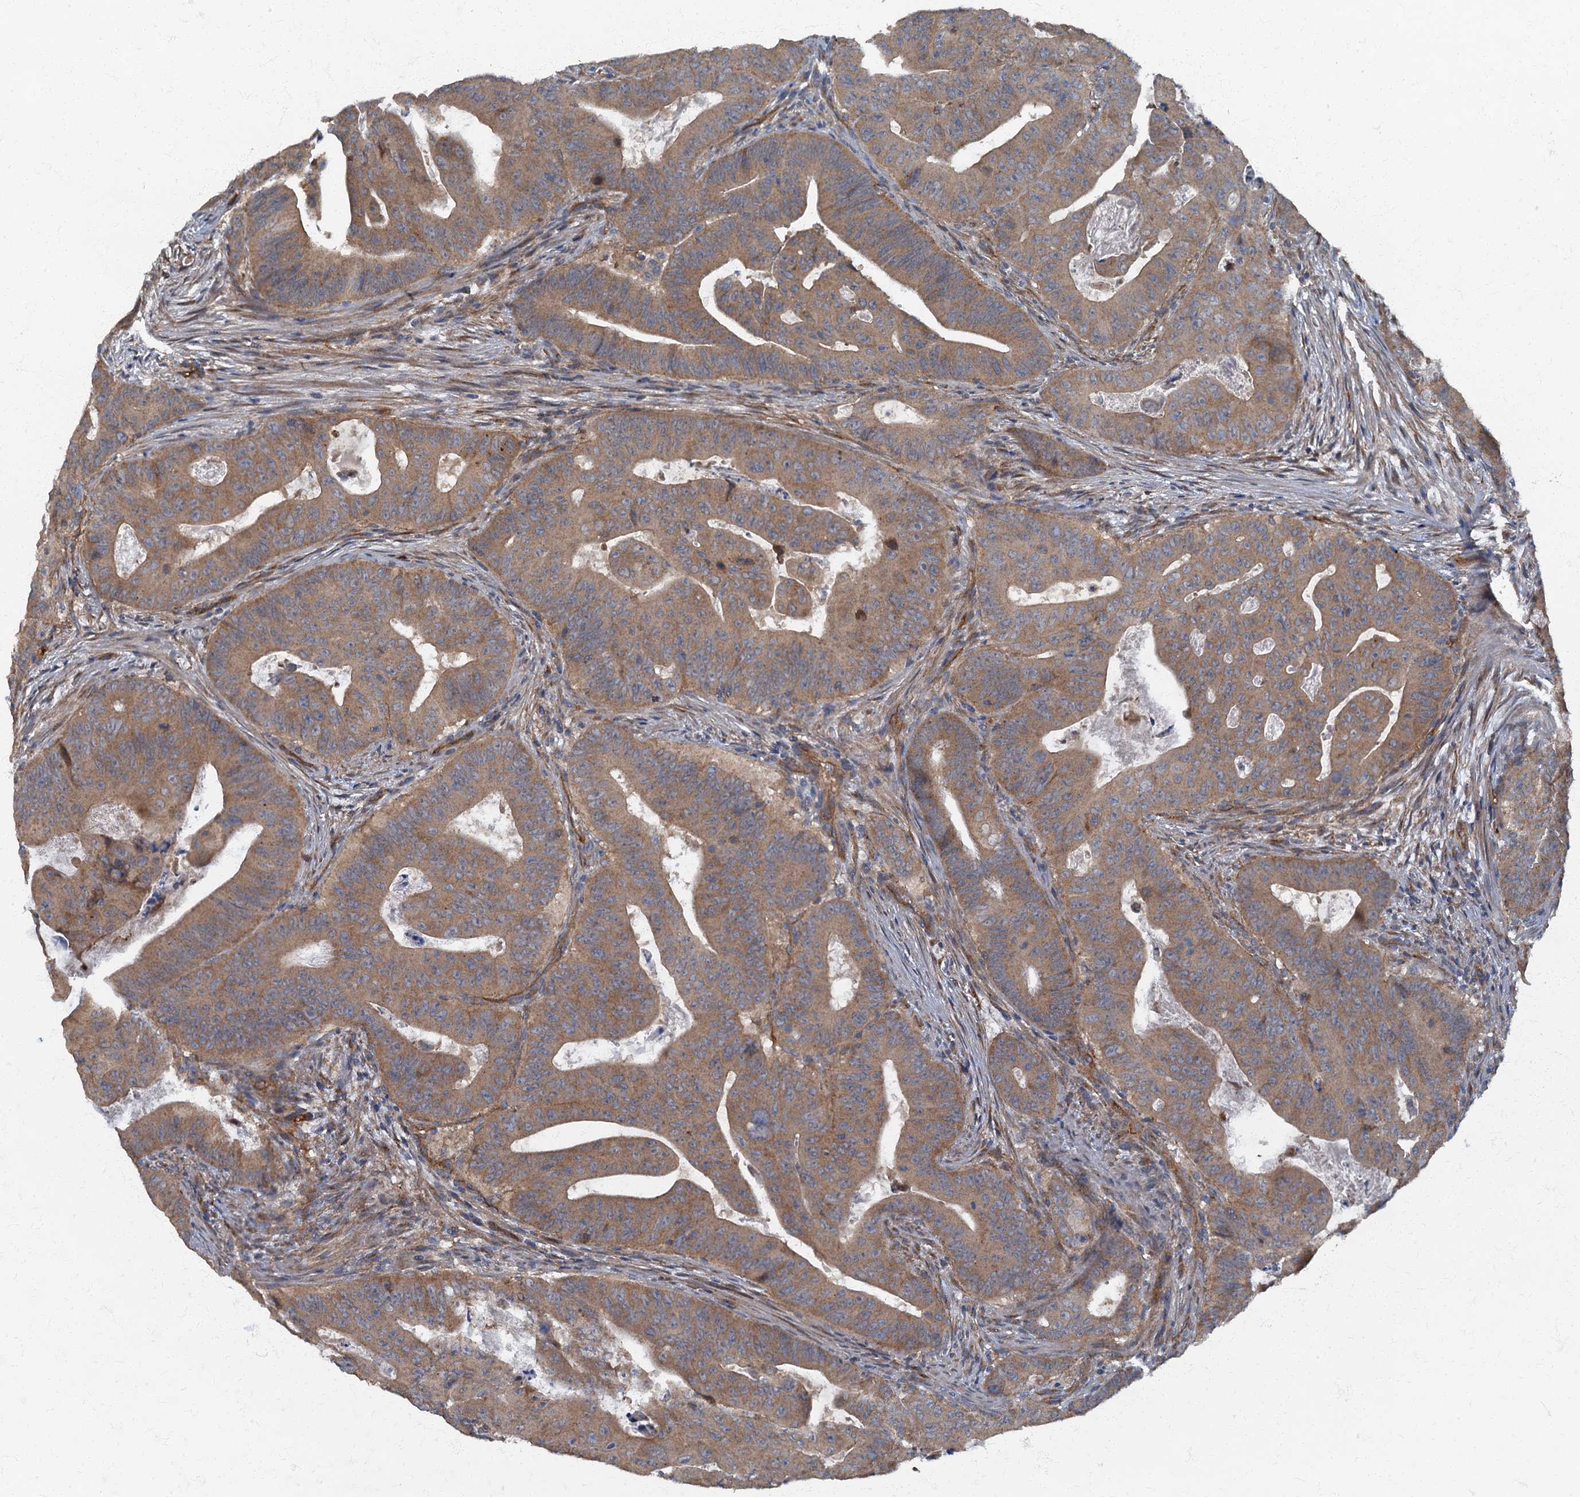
{"staining": {"intensity": "weak", "quantity": ">75%", "location": "cytoplasmic/membranous"}, "tissue": "colorectal cancer", "cell_type": "Tumor cells", "image_type": "cancer", "snomed": [{"axis": "morphology", "description": "Adenocarcinoma, NOS"}, {"axis": "topography", "description": "Rectum"}], "caption": "Immunohistochemical staining of adenocarcinoma (colorectal) shows low levels of weak cytoplasmic/membranous positivity in approximately >75% of tumor cells.", "gene": "ARL11", "patient": {"sex": "female", "age": 75}}